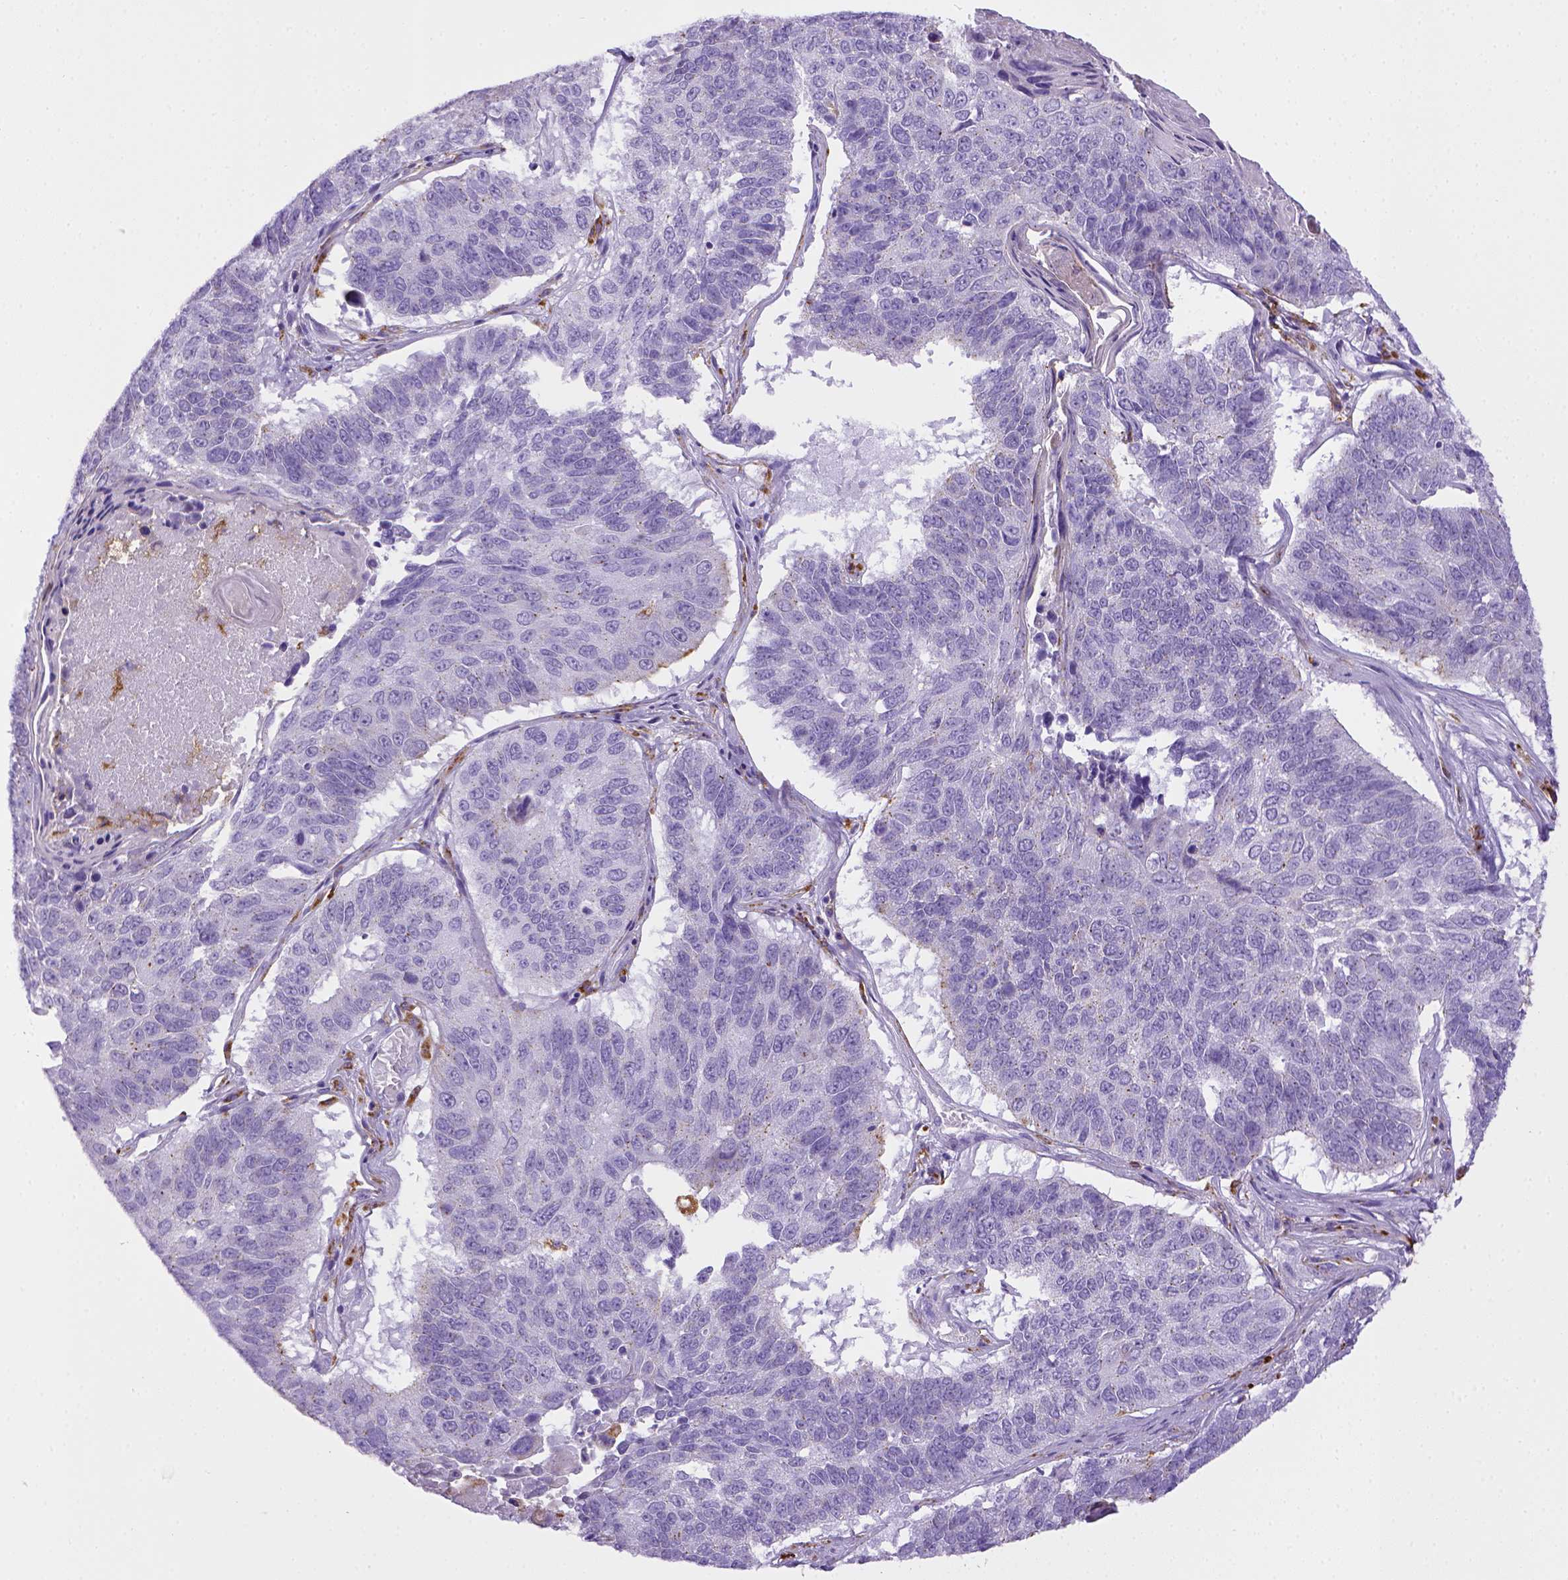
{"staining": {"intensity": "negative", "quantity": "none", "location": "none"}, "tissue": "lung cancer", "cell_type": "Tumor cells", "image_type": "cancer", "snomed": [{"axis": "morphology", "description": "Squamous cell carcinoma, NOS"}, {"axis": "topography", "description": "Lung"}], "caption": "Immunohistochemistry image of neoplastic tissue: lung cancer stained with DAB displays no significant protein positivity in tumor cells.", "gene": "CD68", "patient": {"sex": "male", "age": 73}}